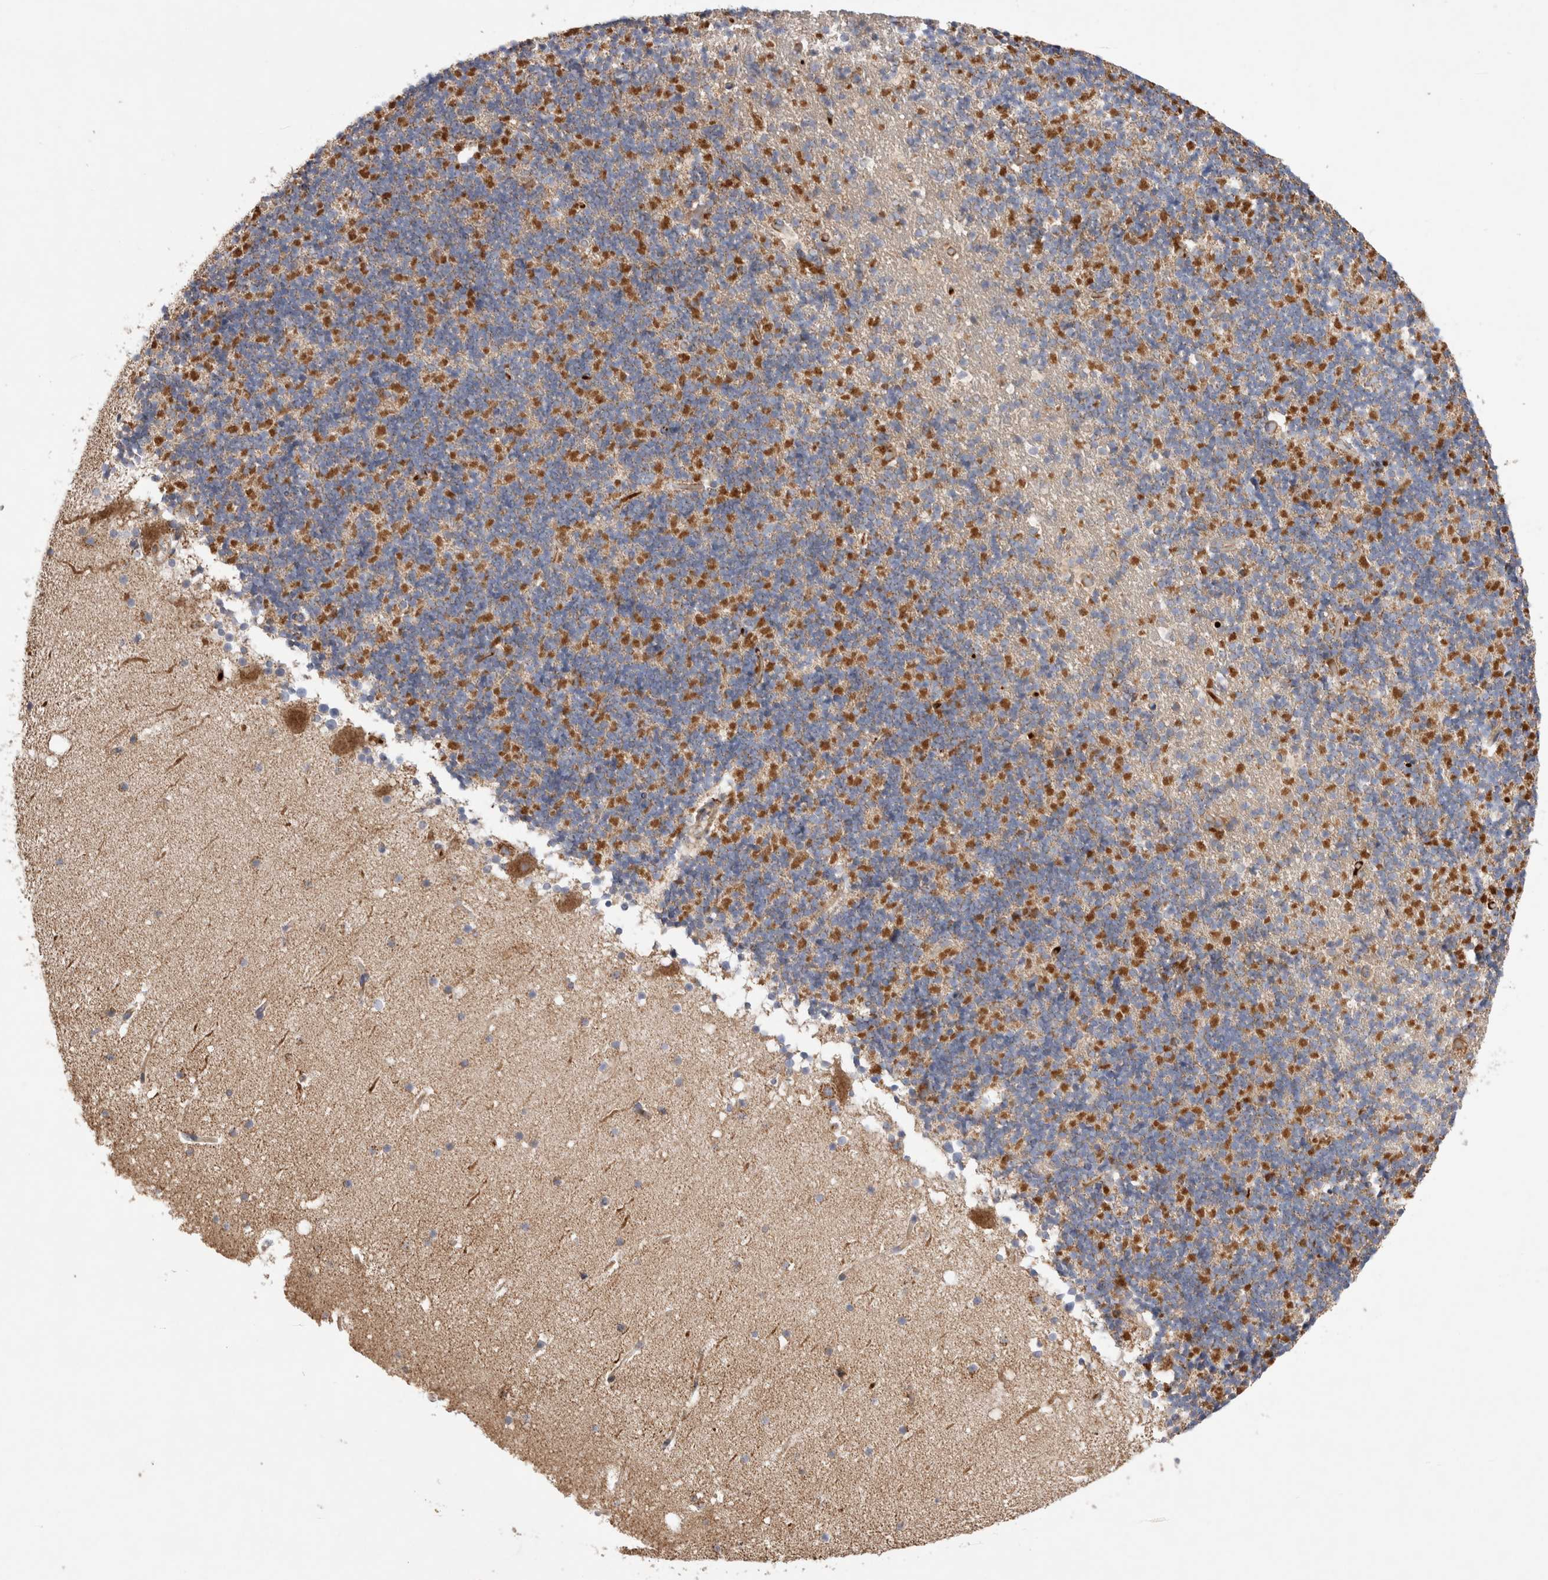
{"staining": {"intensity": "moderate", "quantity": "25%-75%", "location": "cytoplasmic/membranous"}, "tissue": "cerebellum", "cell_type": "Cells in granular layer", "image_type": "normal", "snomed": [{"axis": "morphology", "description": "Normal tissue, NOS"}, {"axis": "topography", "description": "Cerebellum"}], "caption": "A brown stain highlights moderate cytoplasmic/membranous staining of a protein in cells in granular layer of normal cerebellum.", "gene": "TBC1D16", "patient": {"sex": "male", "age": 57}}